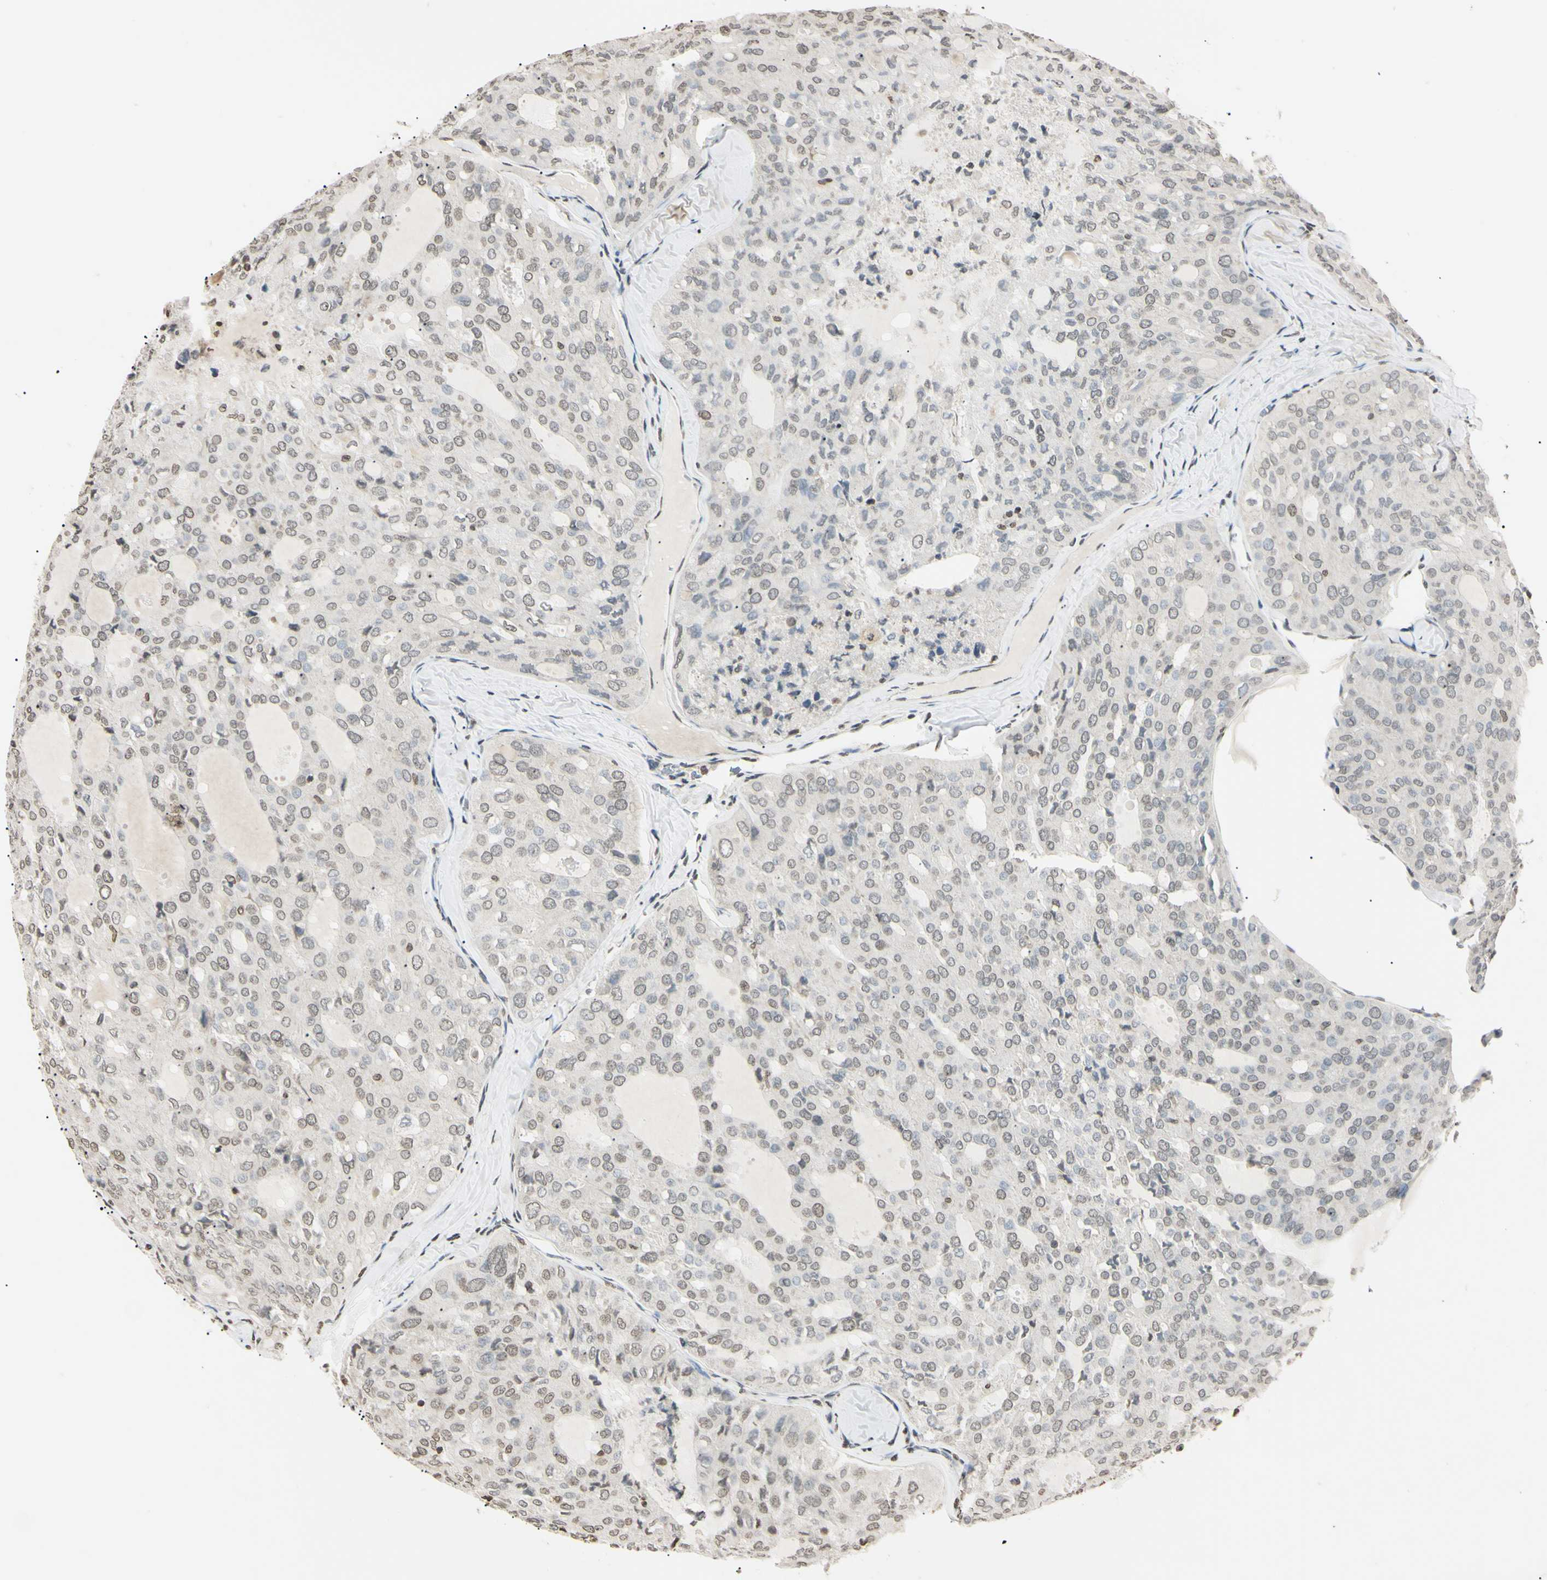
{"staining": {"intensity": "weak", "quantity": "25%-75%", "location": "nuclear"}, "tissue": "thyroid cancer", "cell_type": "Tumor cells", "image_type": "cancer", "snomed": [{"axis": "morphology", "description": "Follicular adenoma carcinoma, NOS"}, {"axis": "topography", "description": "Thyroid gland"}], "caption": "Thyroid cancer tissue exhibits weak nuclear positivity in about 25%-75% of tumor cells, visualized by immunohistochemistry. Nuclei are stained in blue.", "gene": "CDC45", "patient": {"sex": "male", "age": 75}}